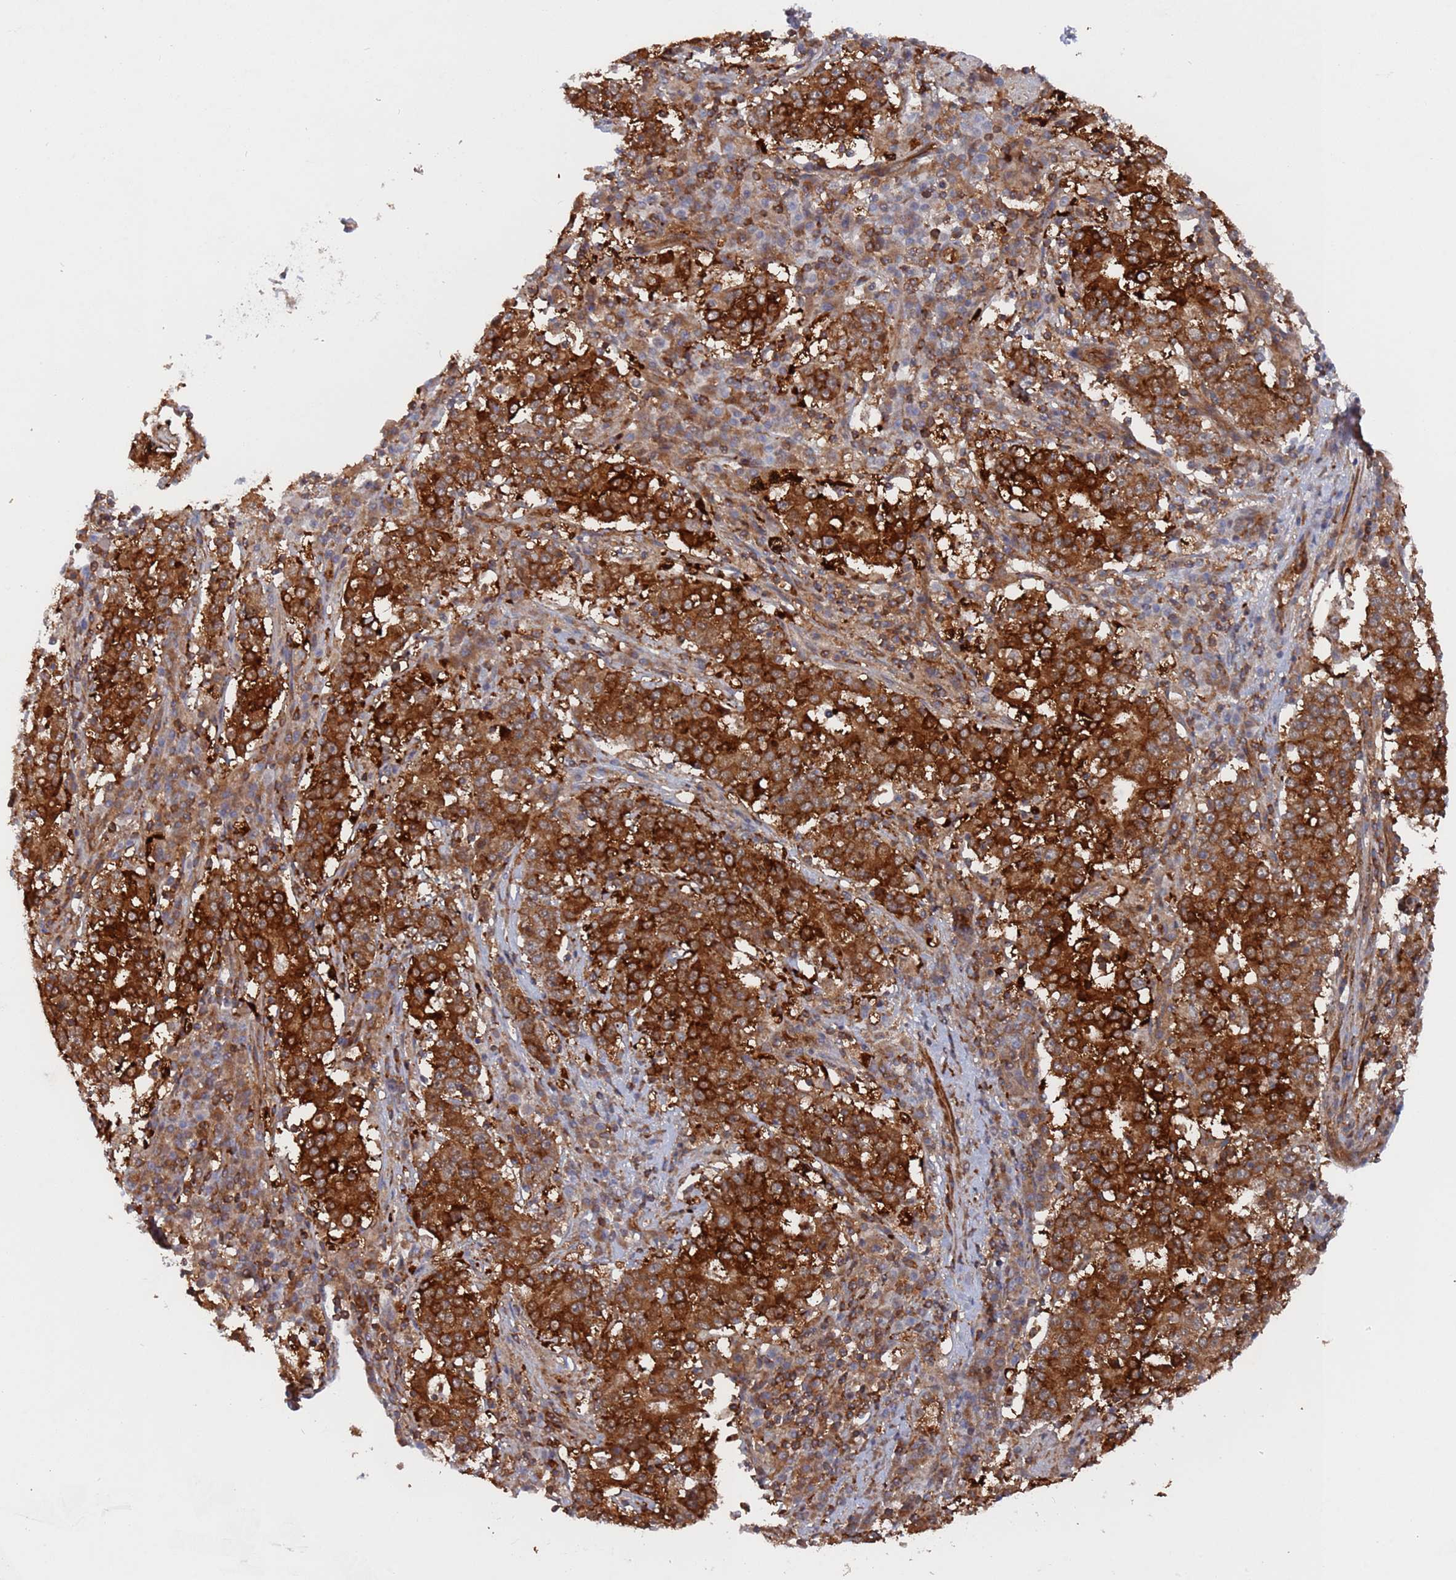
{"staining": {"intensity": "strong", "quantity": ">75%", "location": "cytoplasmic/membranous"}, "tissue": "stomach cancer", "cell_type": "Tumor cells", "image_type": "cancer", "snomed": [{"axis": "morphology", "description": "Adenocarcinoma, NOS"}, {"axis": "topography", "description": "Stomach"}], "caption": "Human adenocarcinoma (stomach) stained for a protein (brown) reveals strong cytoplasmic/membranous positive staining in approximately >75% of tumor cells.", "gene": "DDX60", "patient": {"sex": "male", "age": 59}}